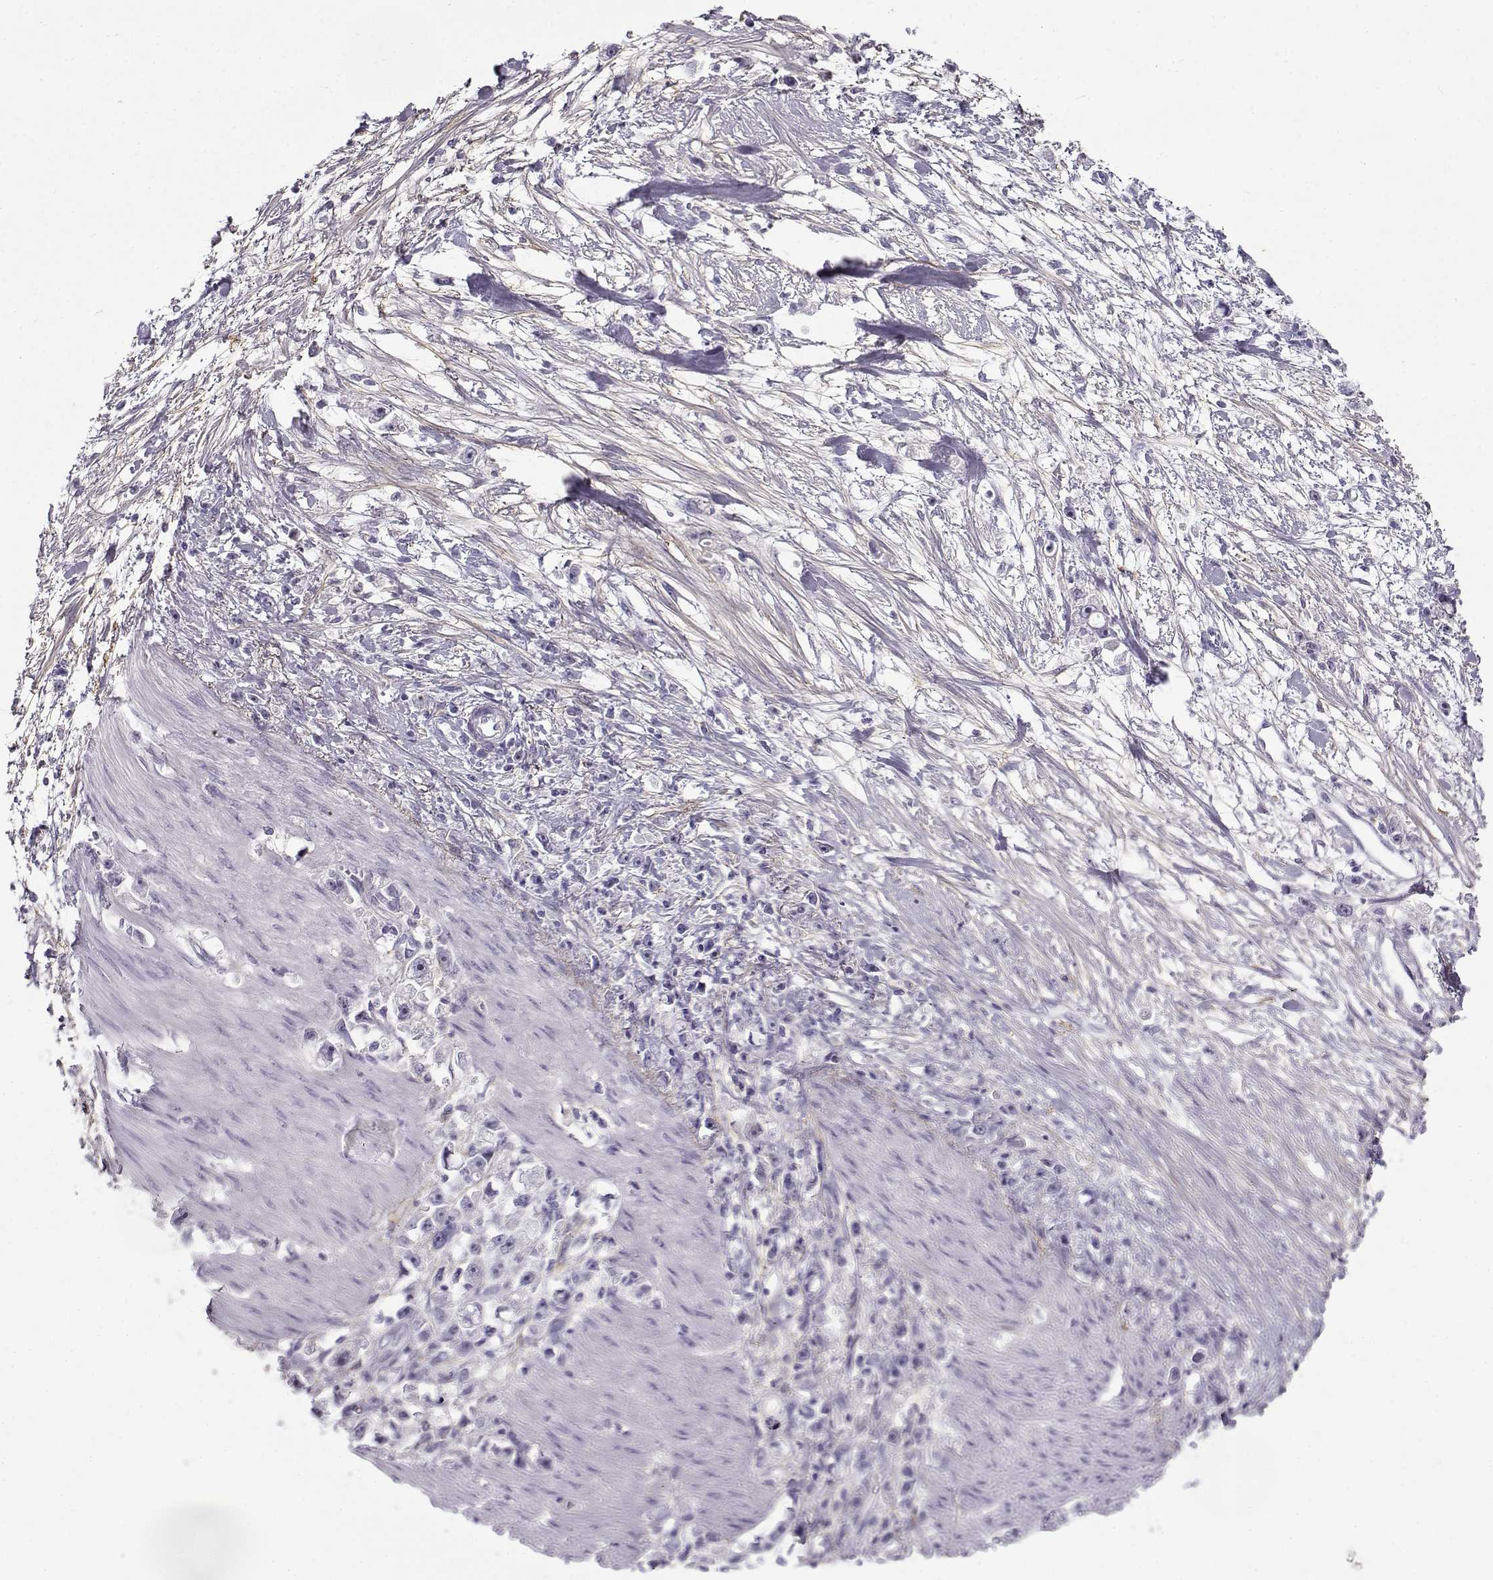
{"staining": {"intensity": "negative", "quantity": "none", "location": "none"}, "tissue": "stomach cancer", "cell_type": "Tumor cells", "image_type": "cancer", "snomed": [{"axis": "morphology", "description": "Adenocarcinoma, NOS"}, {"axis": "topography", "description": "Stomach"}], "caption": "Immunohistochemistry micrograph of neoplastic tissue: stomach cancer (adenocarcinoma) stained with DAB (3,3'-diaminobenzidine) displays no significant protein staining in tumor cells.", "gene": "GTSF1L", "patient": {"sex": "female", "age": 59}}